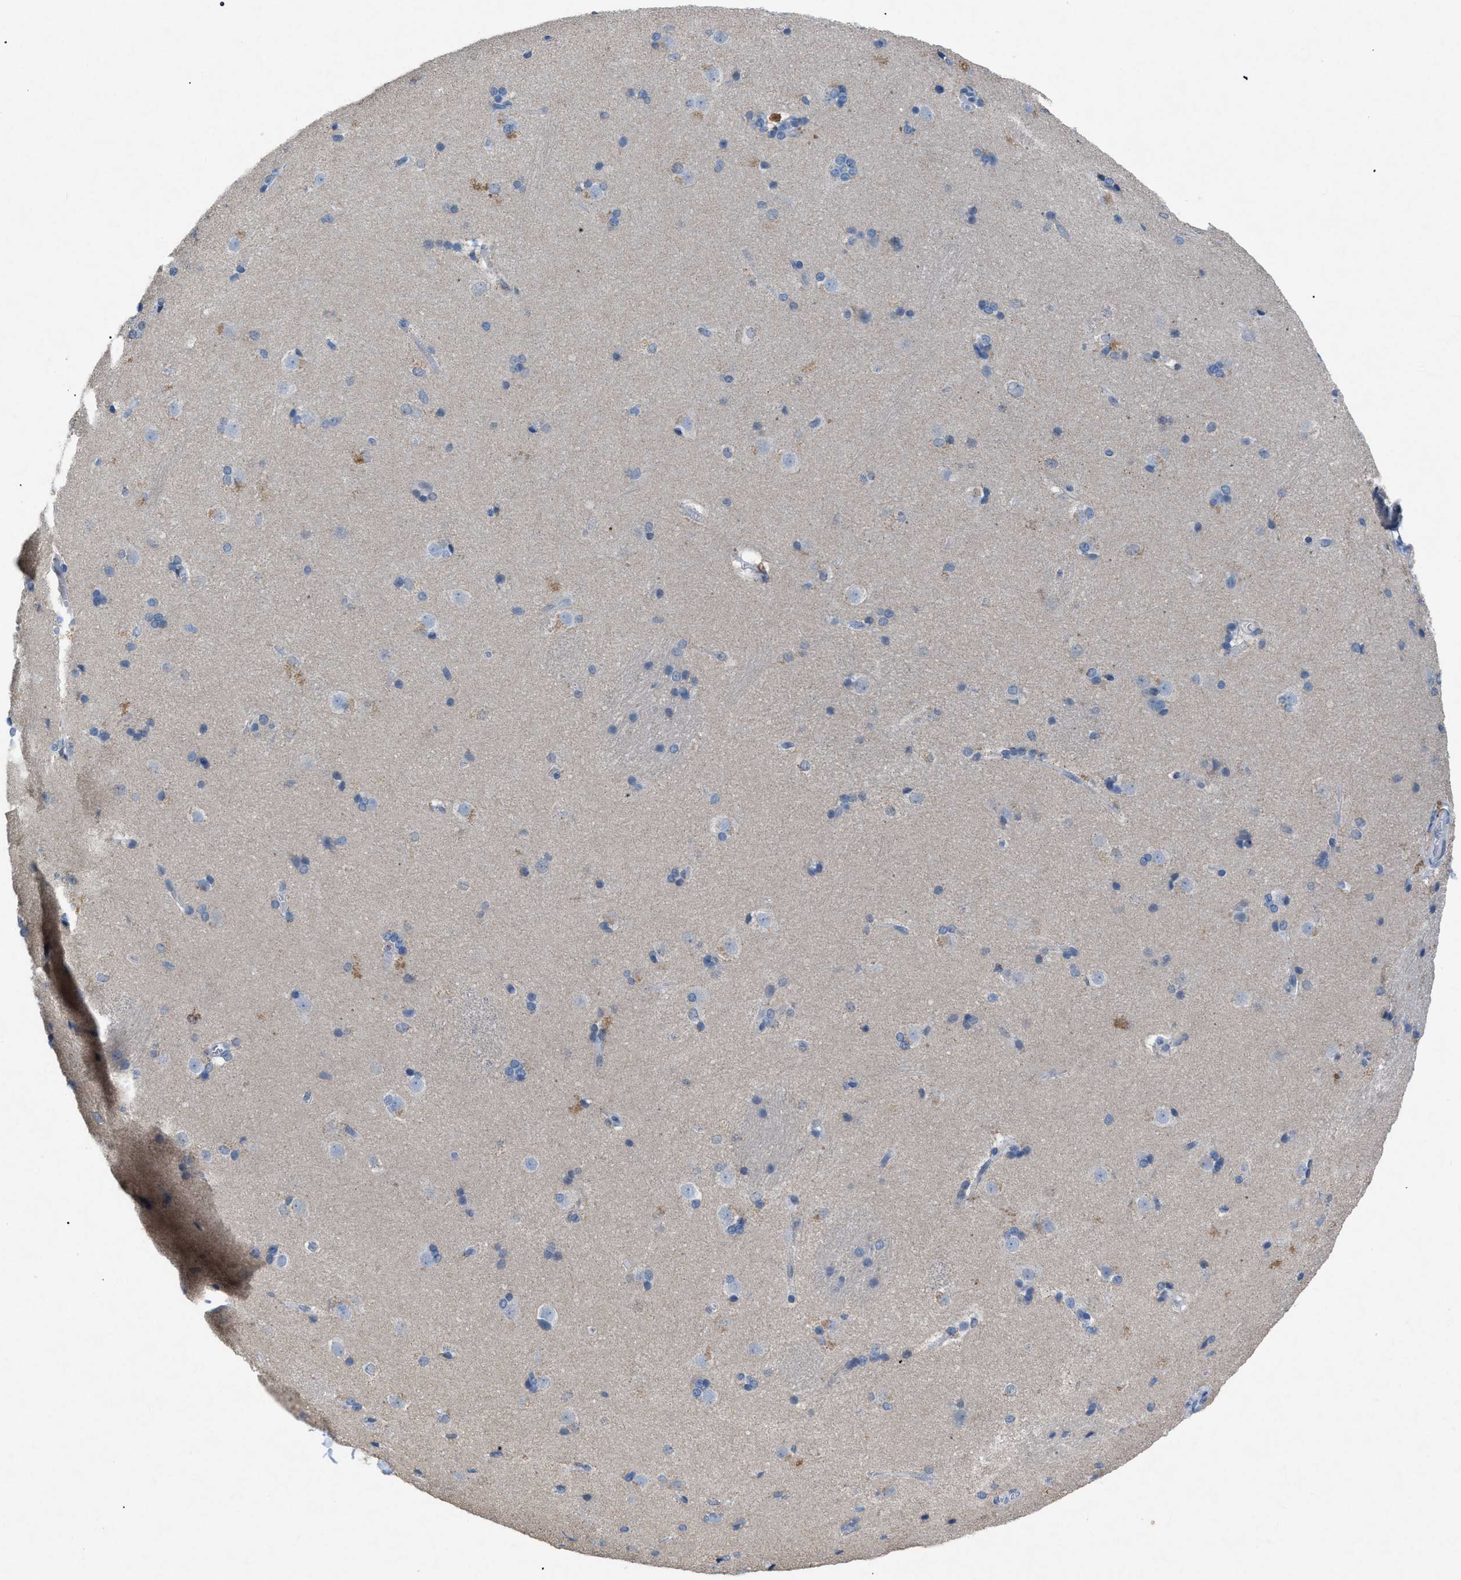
{"staining": {"intensity": "negative", "quantity": "none", "location": "none"}, "tissue": "caudate", "cell_type": "Glial cells", "image_type": "normal", "snomed": [{"axis": "morphology", "description": "Normal tissue, NOS"}, {"axis": "topography", "description": "Lateral ventricle wall"}], "caption": "High magnification brightfield microscopy of unremarkable caudate stained with DAB (3,3'-diaminobenzidine) (brown) and counterstained with hematoxylin (blue): glial cells show no significant expression. (Stains: DAB immunohistochemistry with hematoxylin counter stain, Microscopy: brightfield microscopy at high magnification).", "gene": "TASOR", "patient": {"sex": "female", "age": 19}}